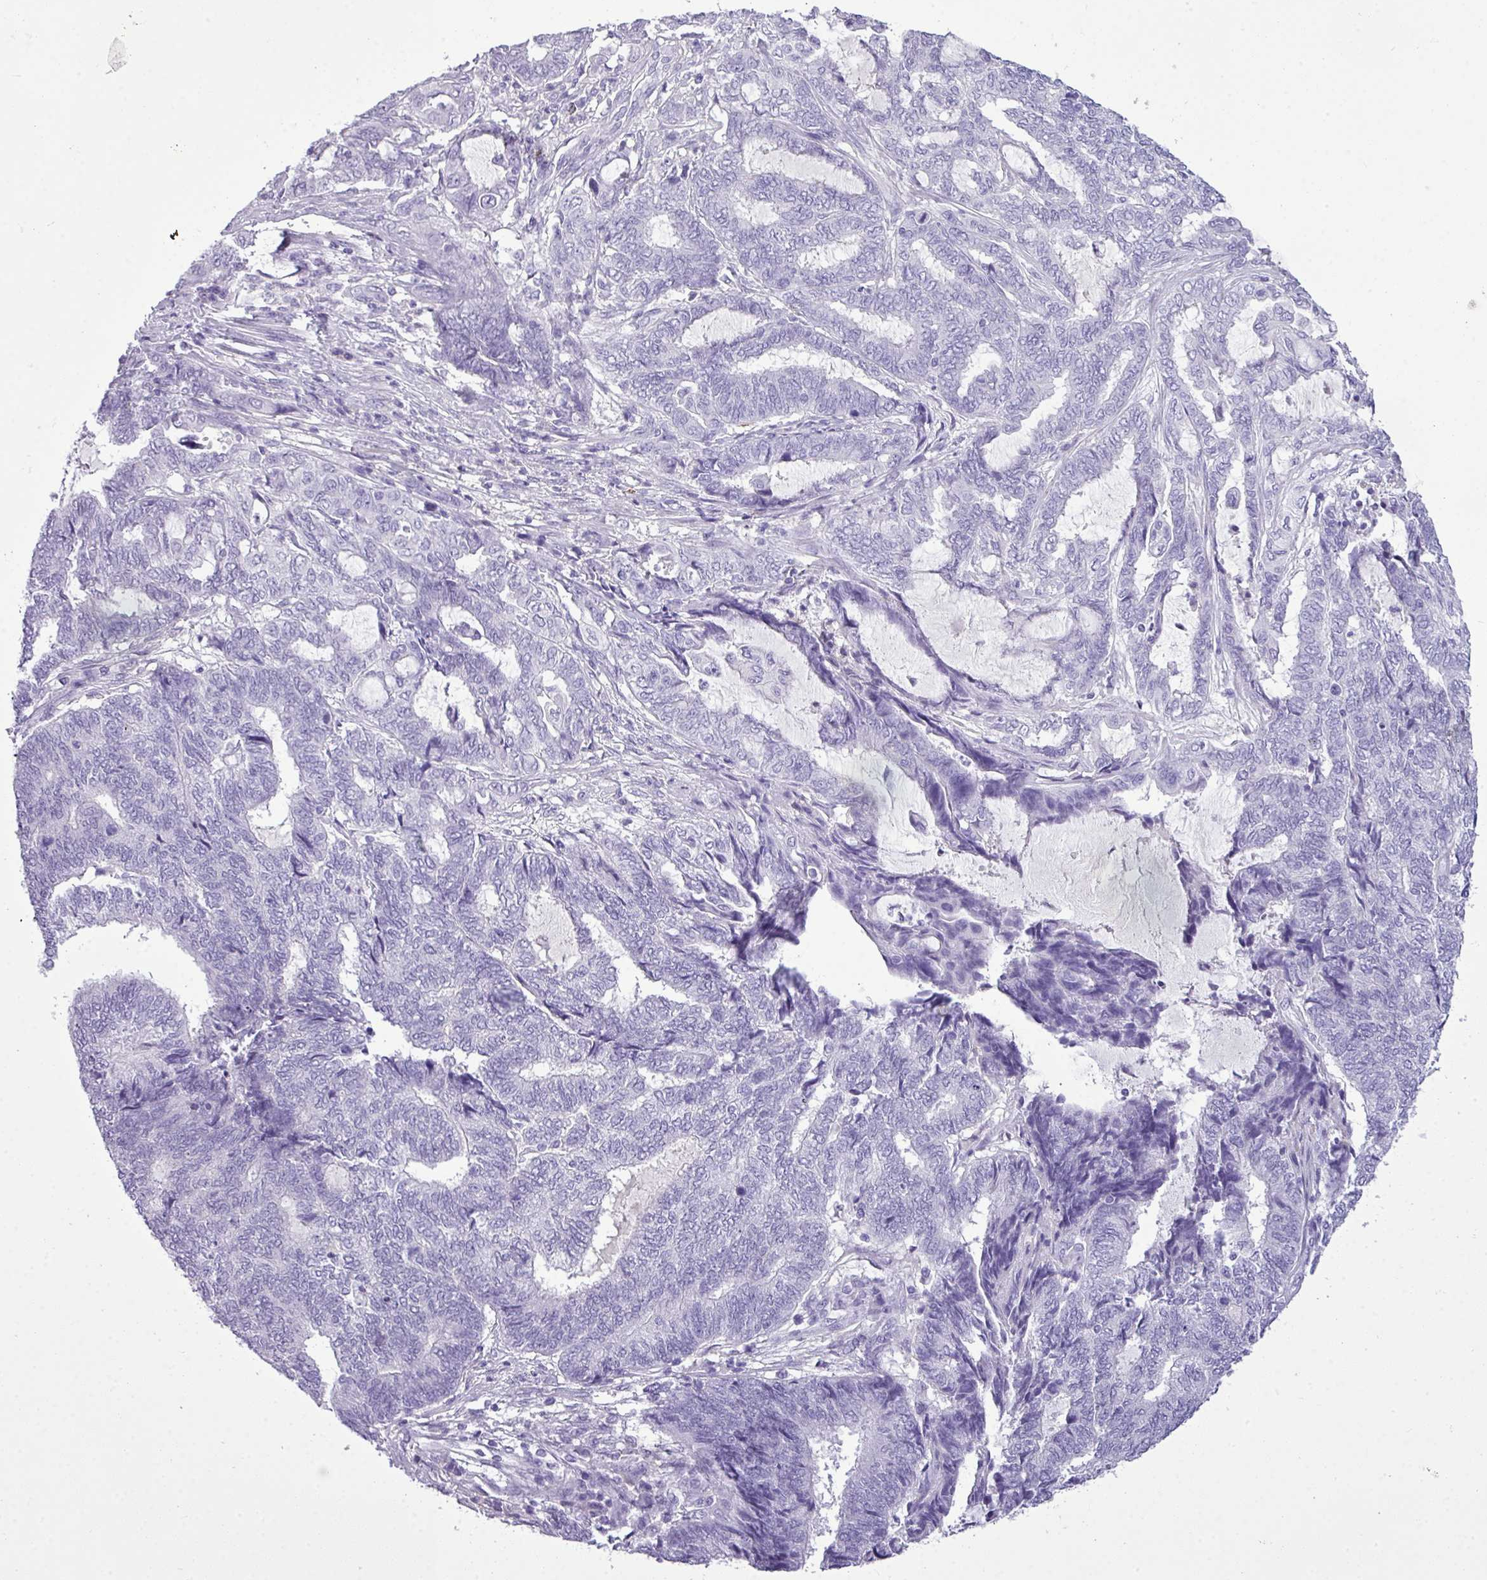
{"staining": {"intensity": "negative", "quantity": "none", "location": "none"}, "tissue": "endometrial cancer", "cell_type": "Tumor cells", "image_type": "cancer", "snomed": [{"axis": "morphology", "description": "Adenocarcinoma, NOS"}, {"axis": "topography", "description": "Uterus"}, {"axis": "topography", "description": "Endometrium"}], "caption": "Endometrial cancer stained for a protein using immunohistochemistry reveals no staining tumor cells.", "gene": "RBMXL2", "patient": {"sex": "female", "age": 70}}